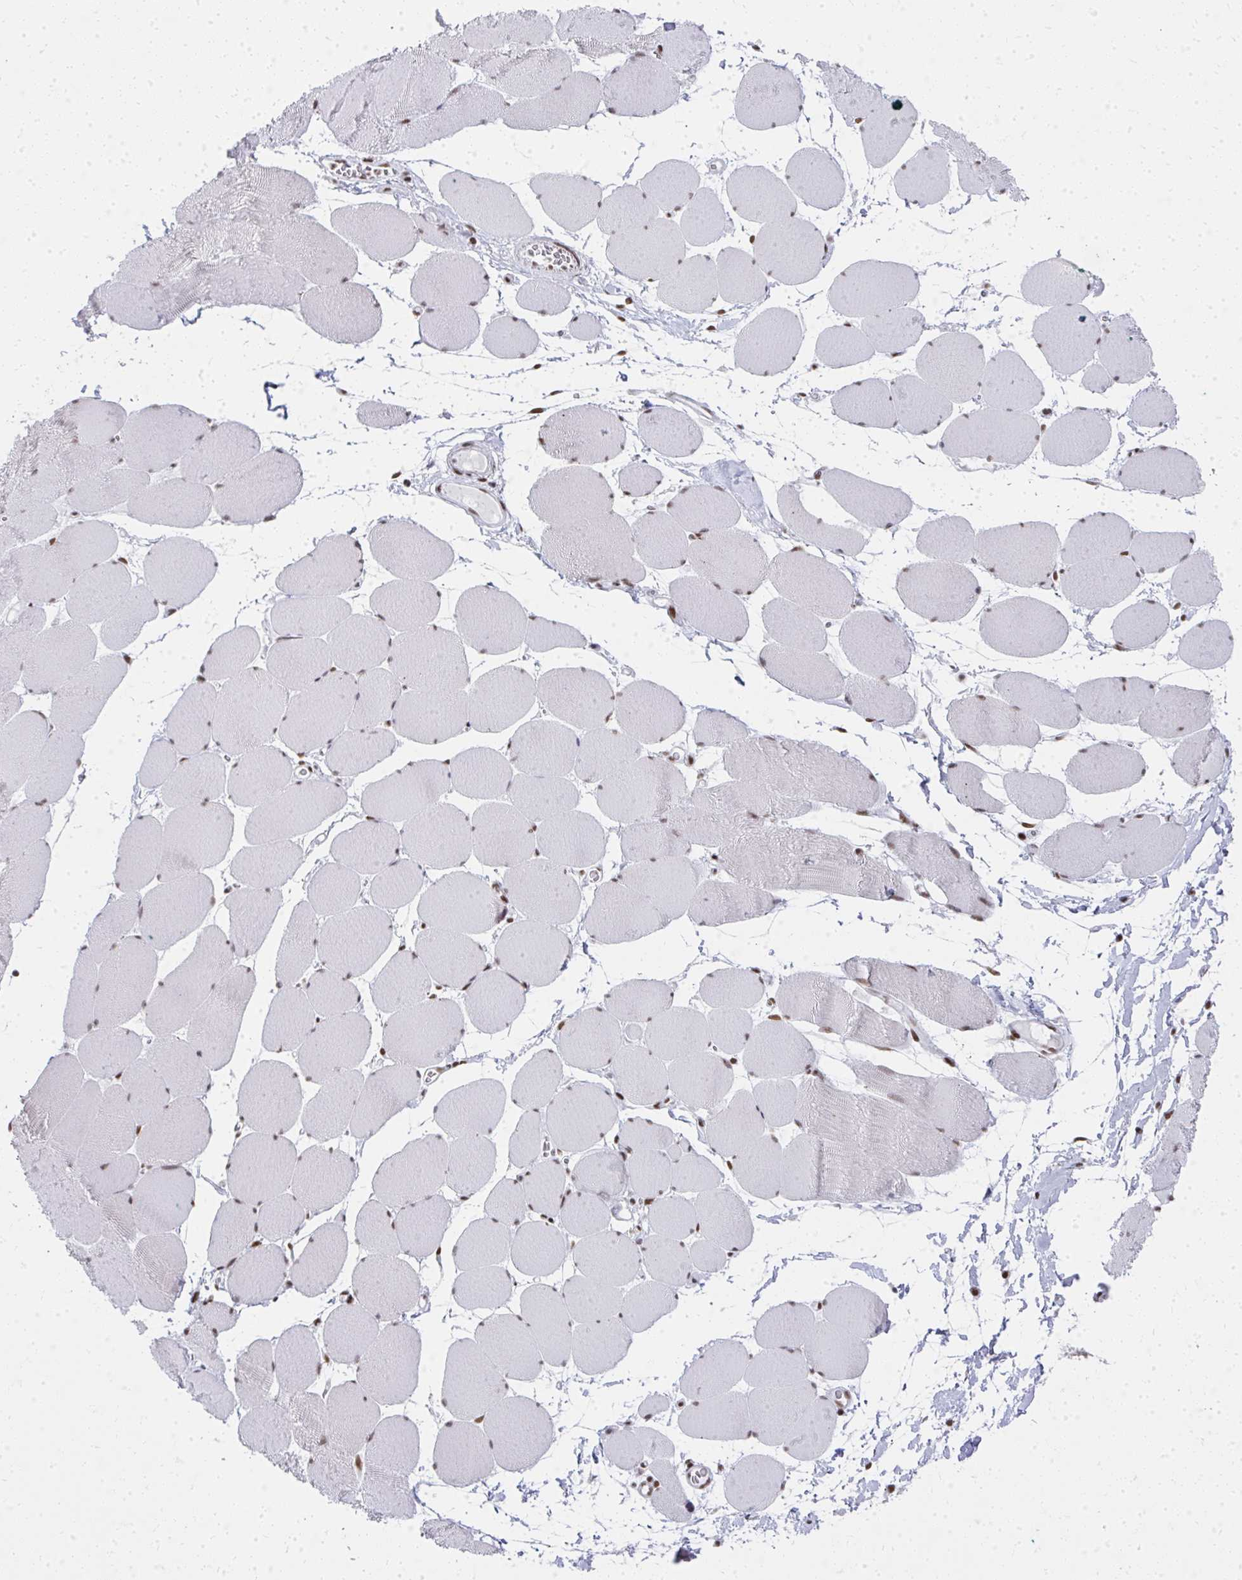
{"staining": {"intensity": "moderate", "quantity": "<25%", "location": "nuclear"}, "tissue": "skeletal muscle", "cell_type": "Myocytes", "image_type": "normal", "snomed": [{"axis": "morphology", "description": "Normal tissue, NOS"}, {"axis": "topography", "description": "Skeletal muscle"}], "caption": "Moderate nuclear staining for a protein is appreciated in approximately <25% of myocytes of normal skeletal muscle using immunohistochemistry (IHC).", "gene": "CREBBP", "patient": {"sex": "female", "age": 75}}